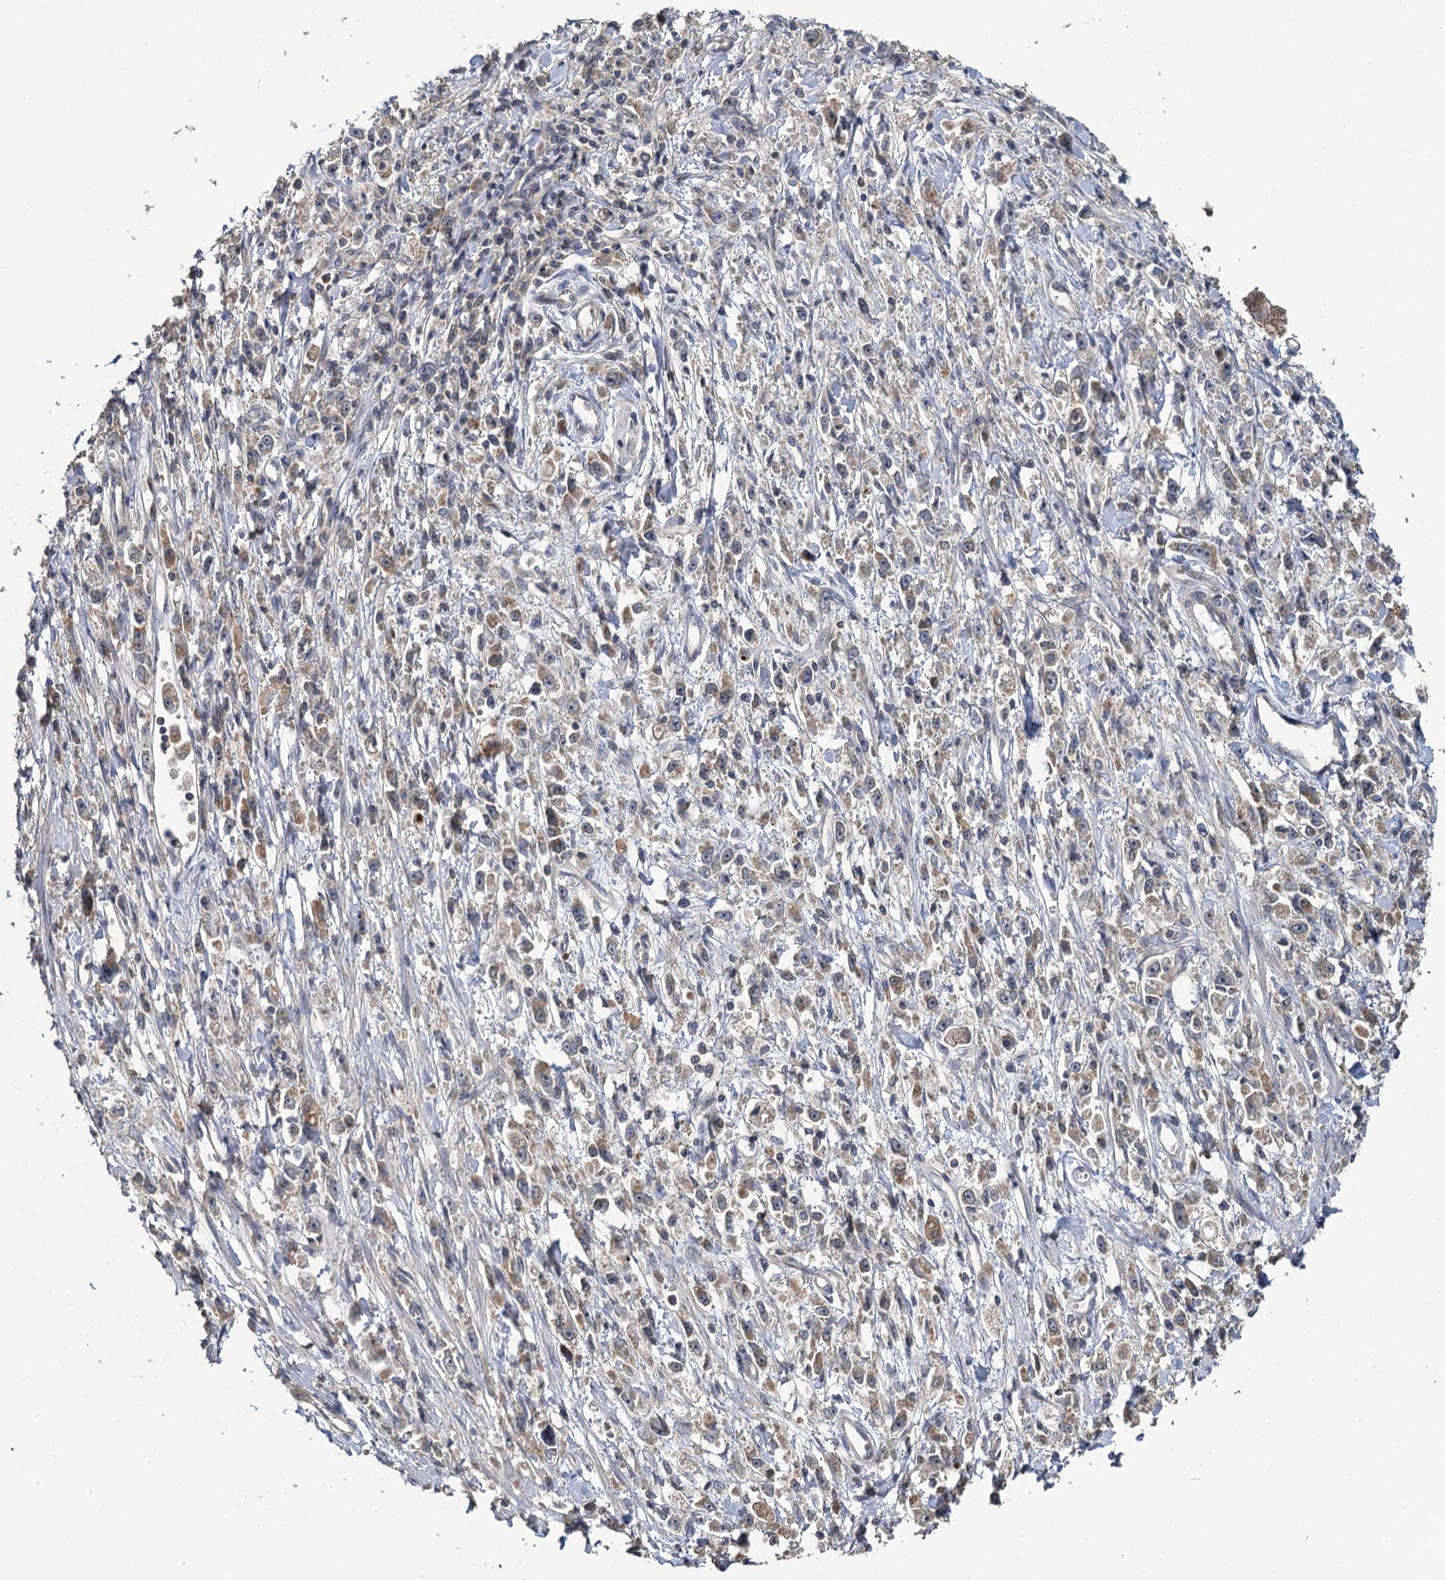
{"staining": {"intensity": "moderate", "quantity": "25%-75%", "location": "cytoplasmic/membranous"}, "tissue": "stomach cancer", "cell_type": "Tumor cells", "image_type": "cancer", "snomed": [{"axis": "morphology", "description": "Adenocarcinoma, NOS"}, {"axis": "topography", "description": "Stomach"}], "caption": "Protein expression analysis of stomach adenocarcinoma displays moderate cytoplasmic/membranous staining in about 25%-75% of tumor cells.", "gene": "TMEM39A", "patient": {"sex": "female", "age": 59}}